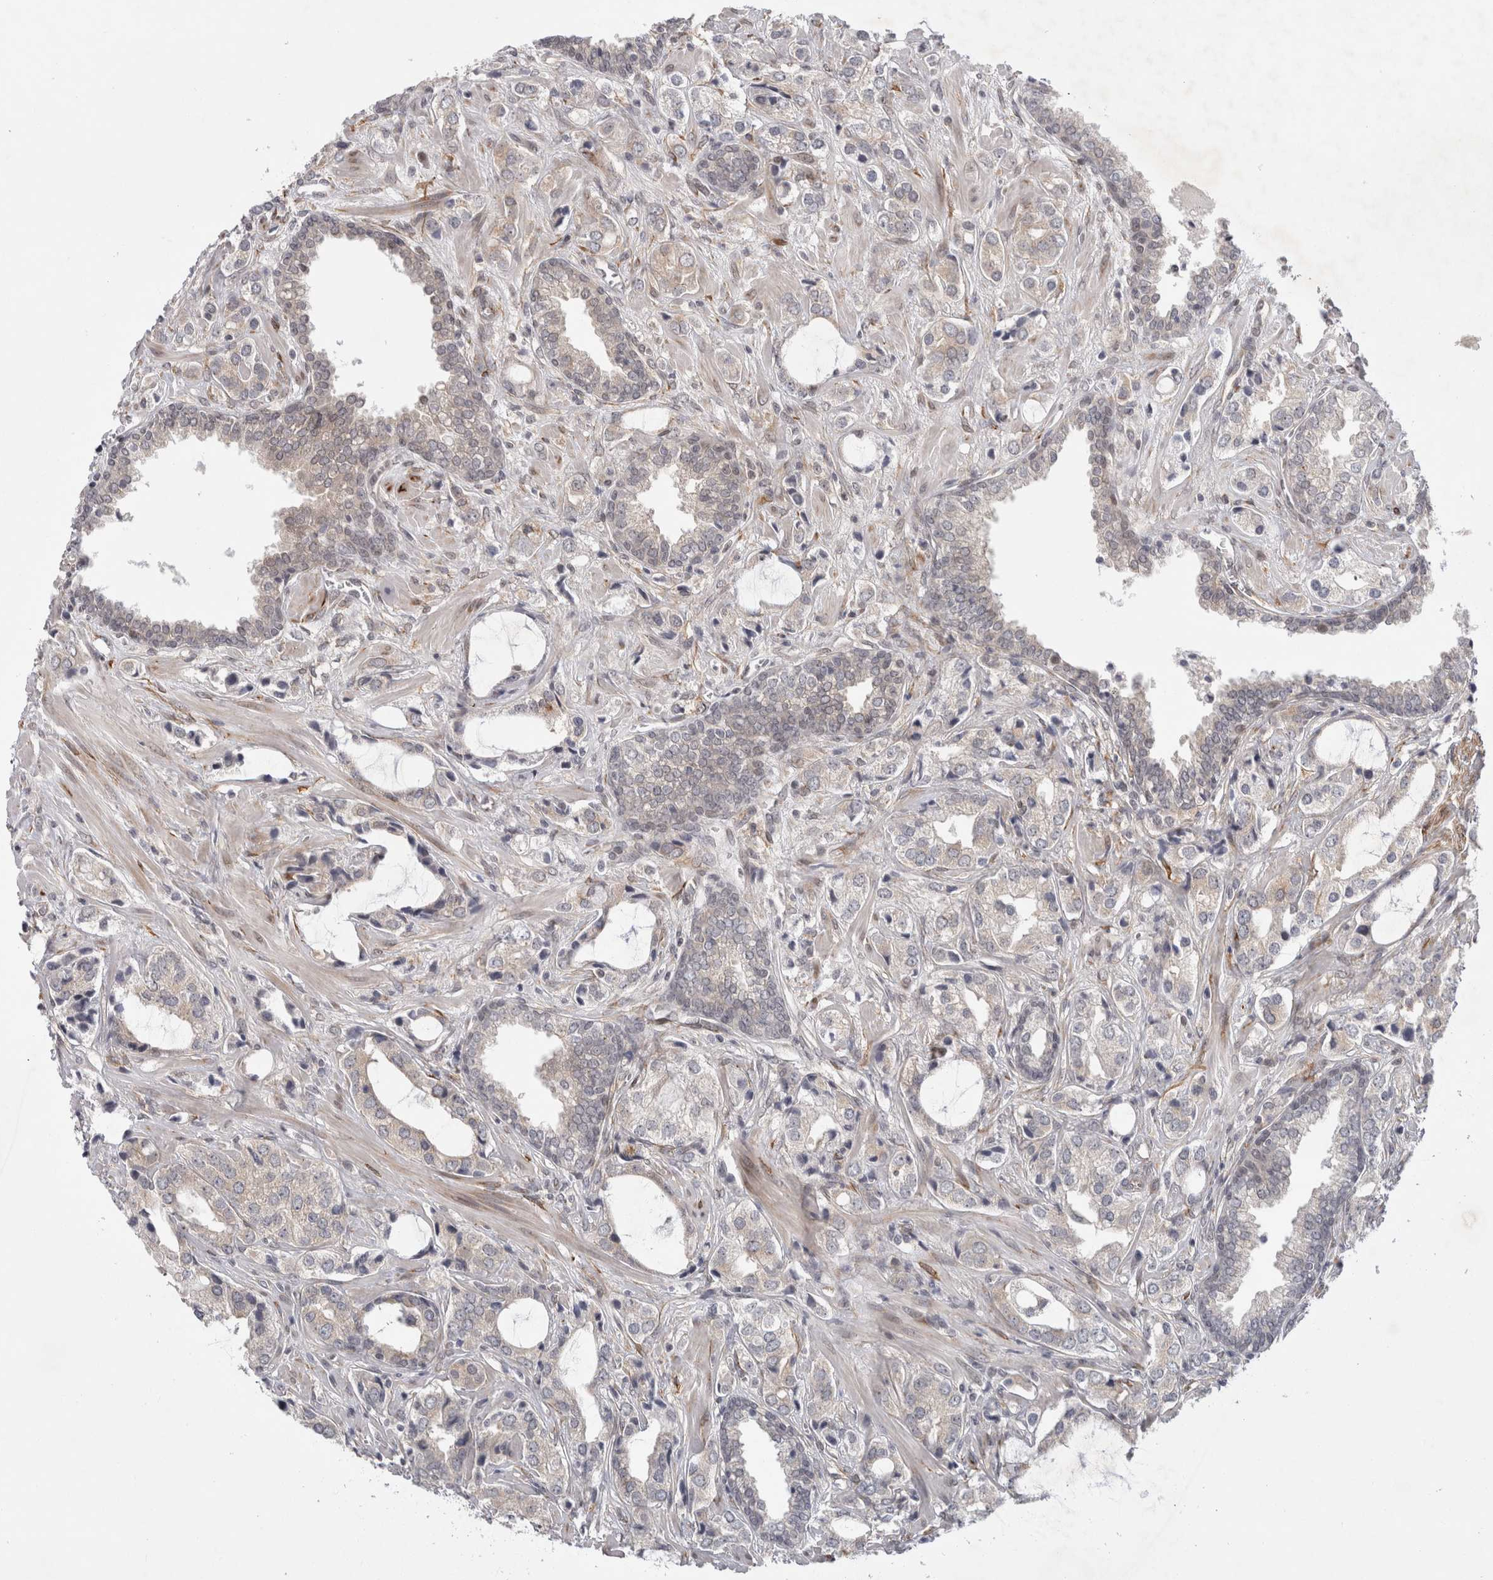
{"staining": {"intensity": "weak", "quantity": "<25%", "location": "cytoplasmic/membranous"}, "tissue": "prostate cancer", "cell_type": "Tumor cells", "image_type": "cancer", "snomed": [{"axis": "morphology", "description": "Adenocarcinoma, High grade"}, {"axis": "topography", "description": "Prostate"}], "caption": "This is an immunohistochemistry image of prostate cancer (high-grade adenocarcinoma). There is no positivity in tumor cells.", "gene": "ZNF318", "patient": {"sex": "male", "age": 66}}